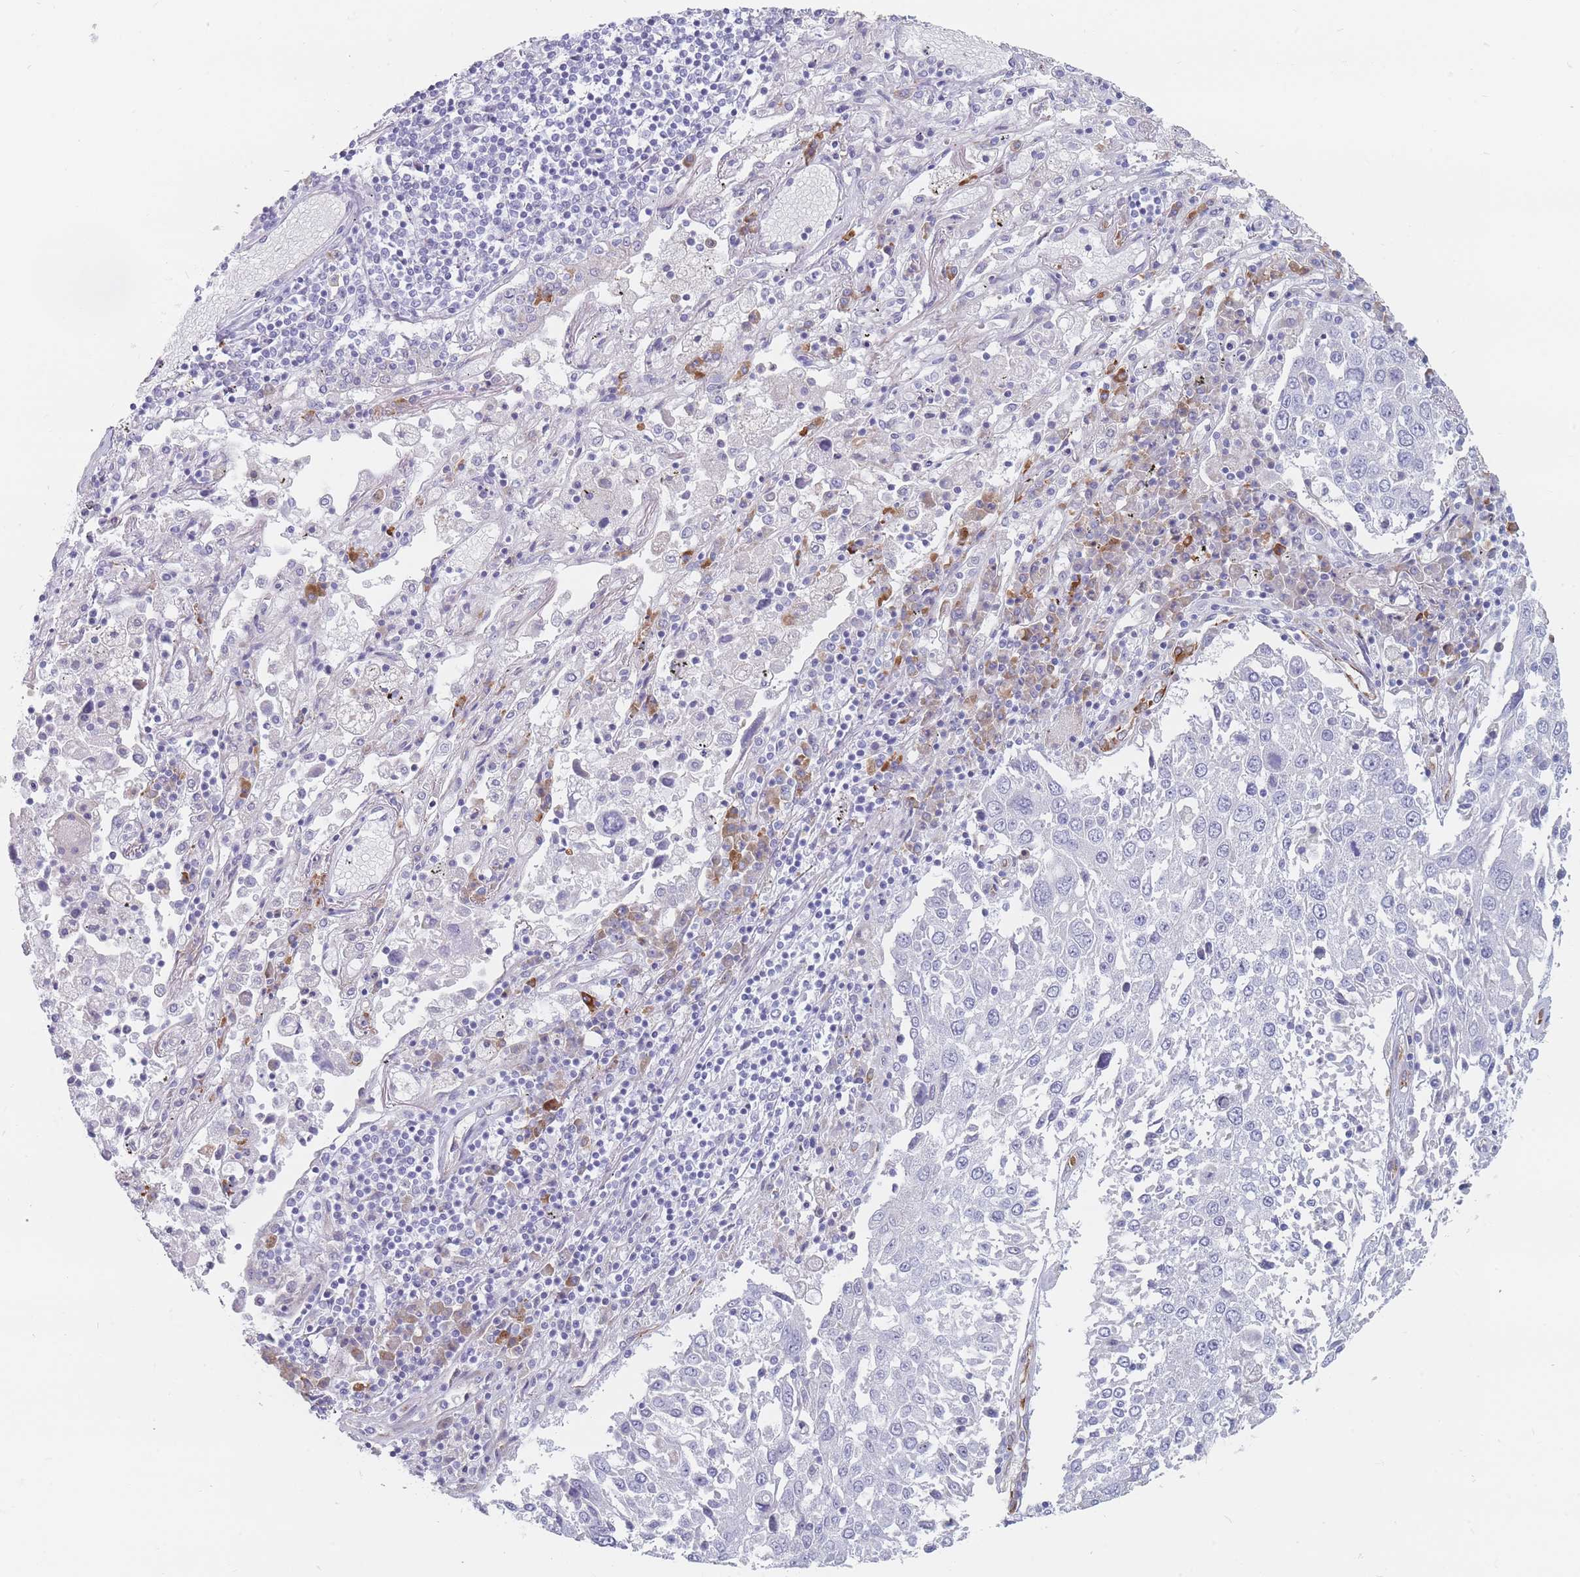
{"staining": {"intensity": "negative", "quantity": "none", "location": "none"}, "tissue": "lung cancer", "cell_type": "Tumor cells", "image_type": "cancer", "snomed": [{"axis": "morphology", "description": "Squamous cell carcinoma, NOS"}, {"axis": "topography", "description": "Lung"}], "caption": "An IHC micrograph of lung squamous cell carcinoma is shown. There is no staining in tumor cells of lung squamous cell carcinoma.", "gene": "ERBIN", "patient": {"sex": "male", "age": 65}}